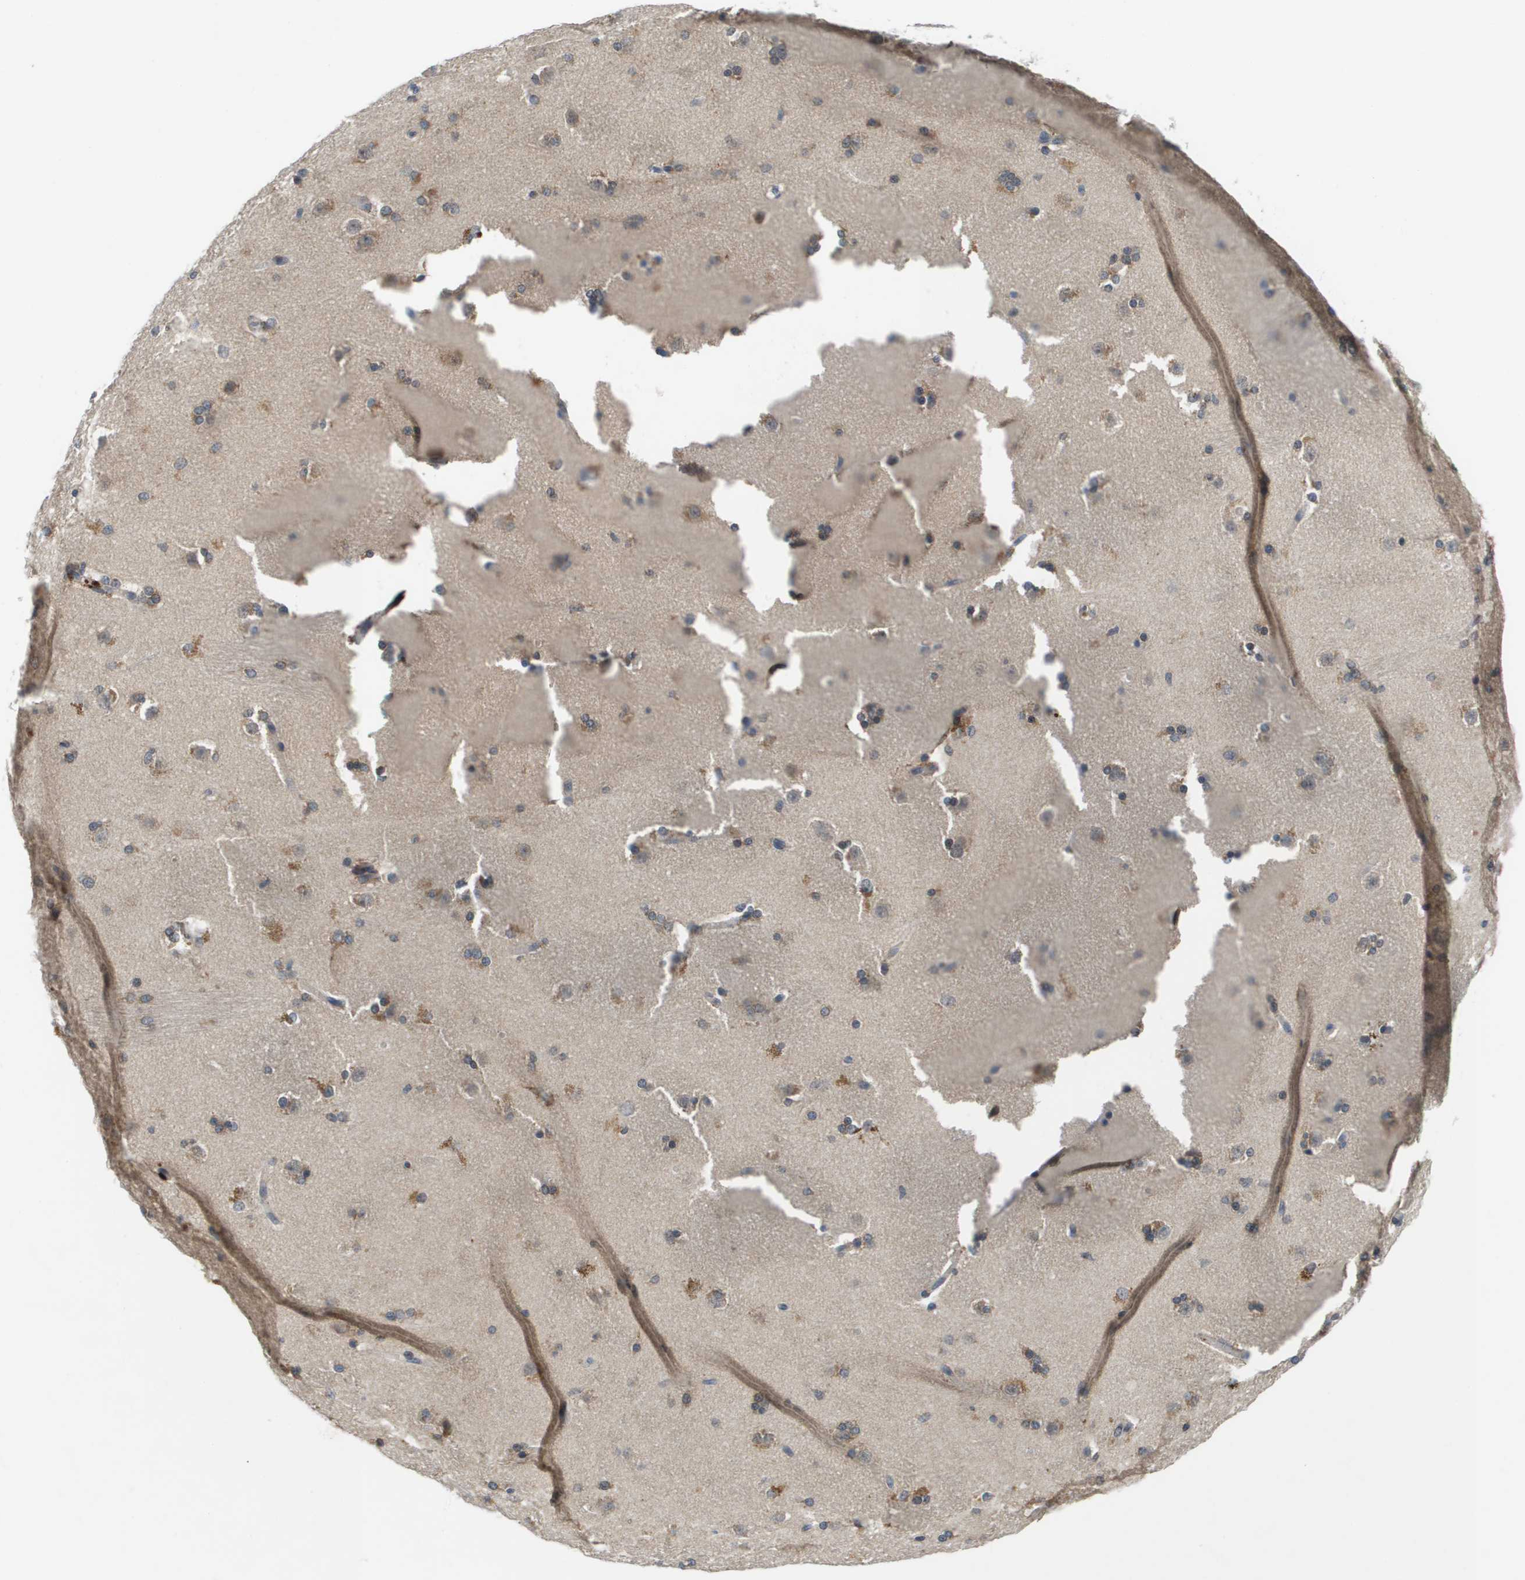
{"staining": {"intensity": "moderate", "quantity": "<25%", "location": "cytoplasmic/membranous"}, "tissue": "caudate", "cell_type": "Glial cells", "image_type": "normal", "snomed": [{"axis": "morphology", "description": "Normal tissue, NOS"}, {"axis": "topography", "description": "Lateral ventricle wall"}], "caption": "This is an image of immunohistochemistry staining of benign caudate, which shows moderate staining in the cytoplasmic/membranous of glial cells.", "gene": "SLC25A20", "patient": {"sex": "female", "age": 19}}